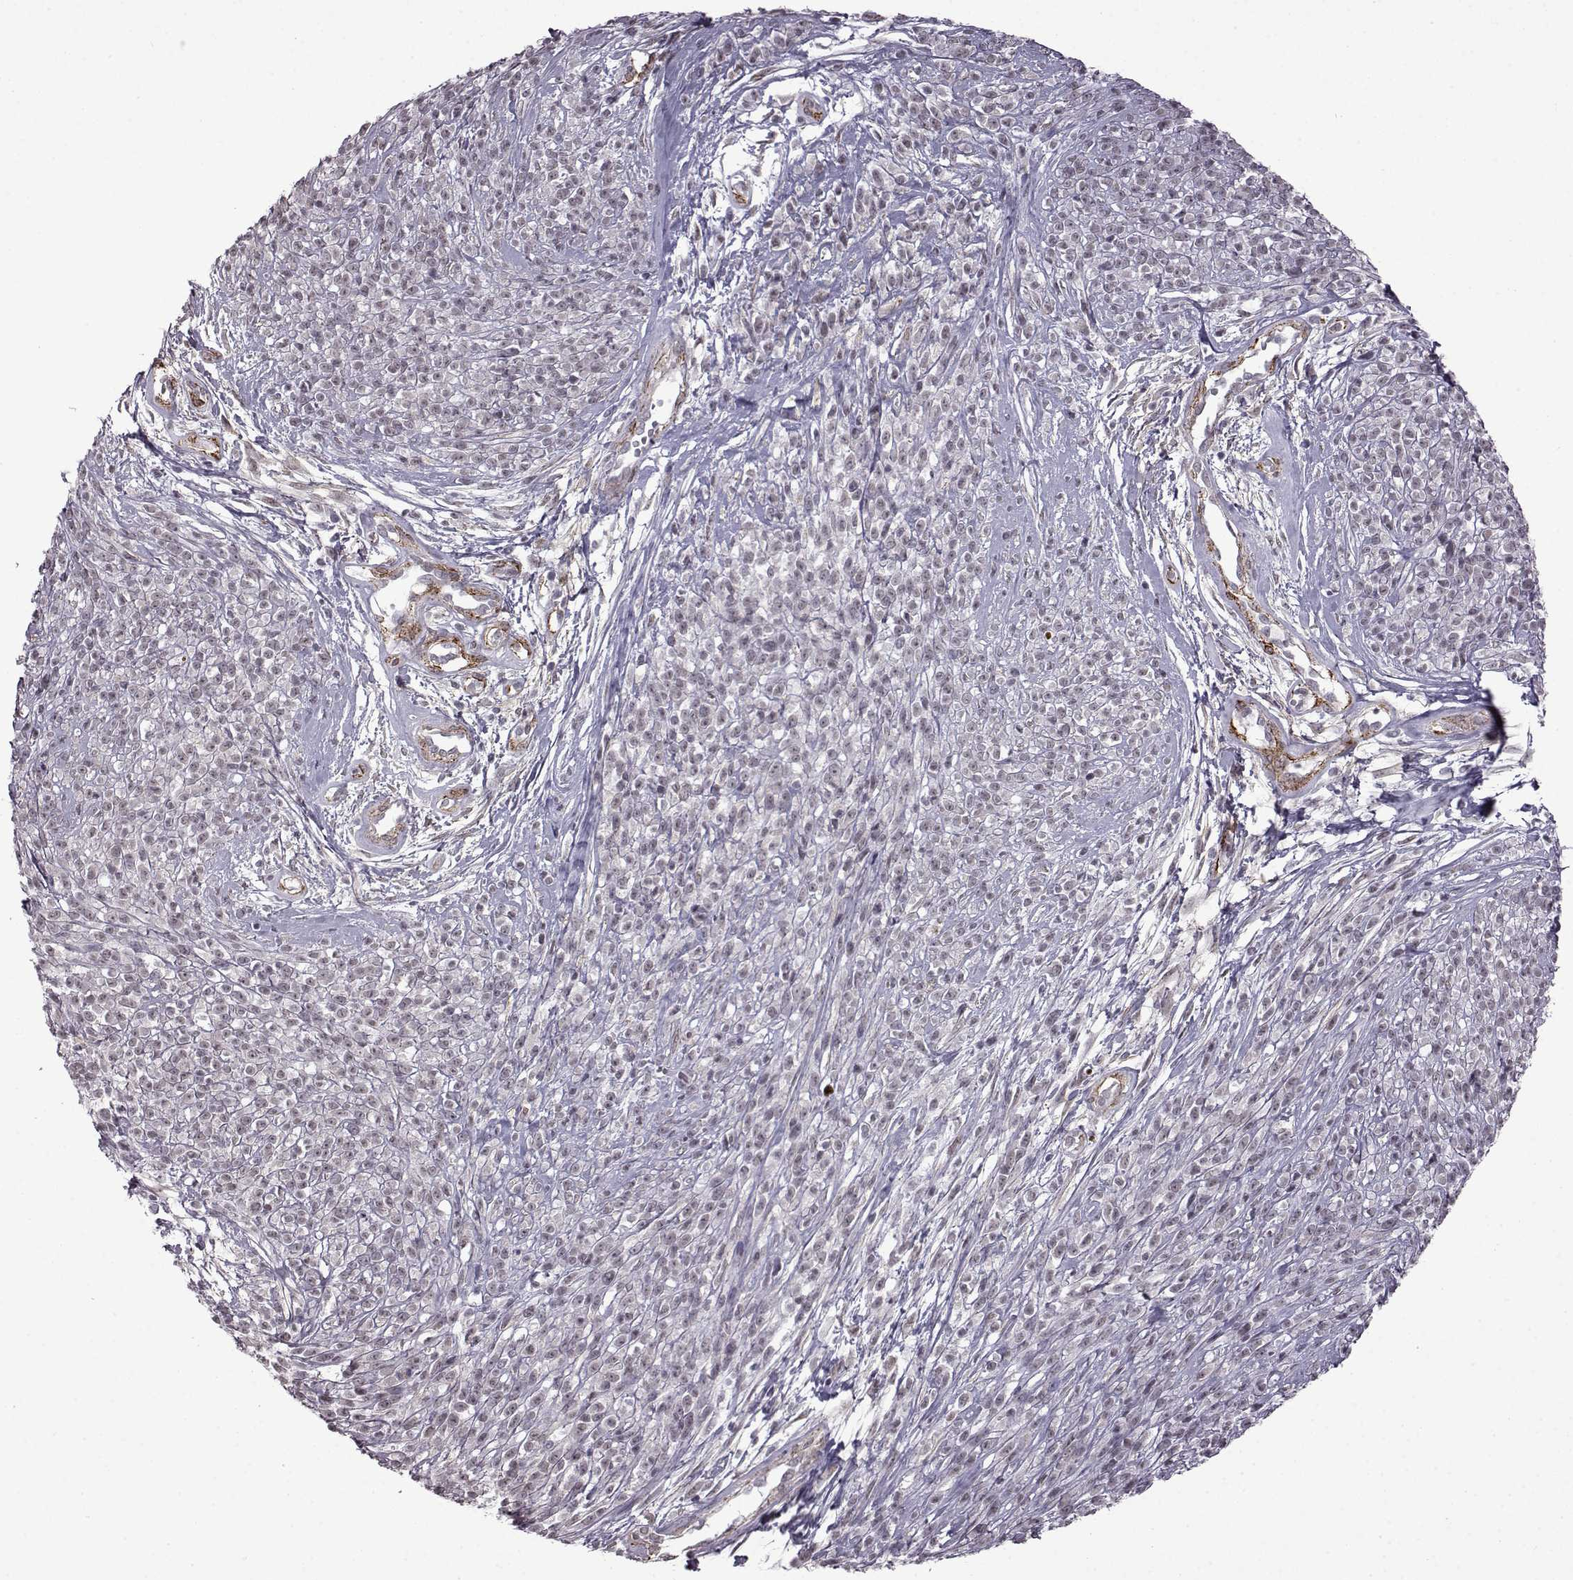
{"staining": {"intensity": "negative", "quantity": "none", "location": "none"}, "tissue": "melanoma", "cell_type": "Tumor cells", "image_type": "cancer", "snomed": [{"axis": "morphology", "description": "Malignant melanoma, NOS"}, {"axis": "topography", "description": "Skin"}, {"axis": "topography", "description": "Skin of trunk"}], "caption": "Immunohistochemistry of human melanoma demonstrates no expression in tumor cells.", "gene": "SYNPO2", "patient": {"sex": "male", "age": 74}}